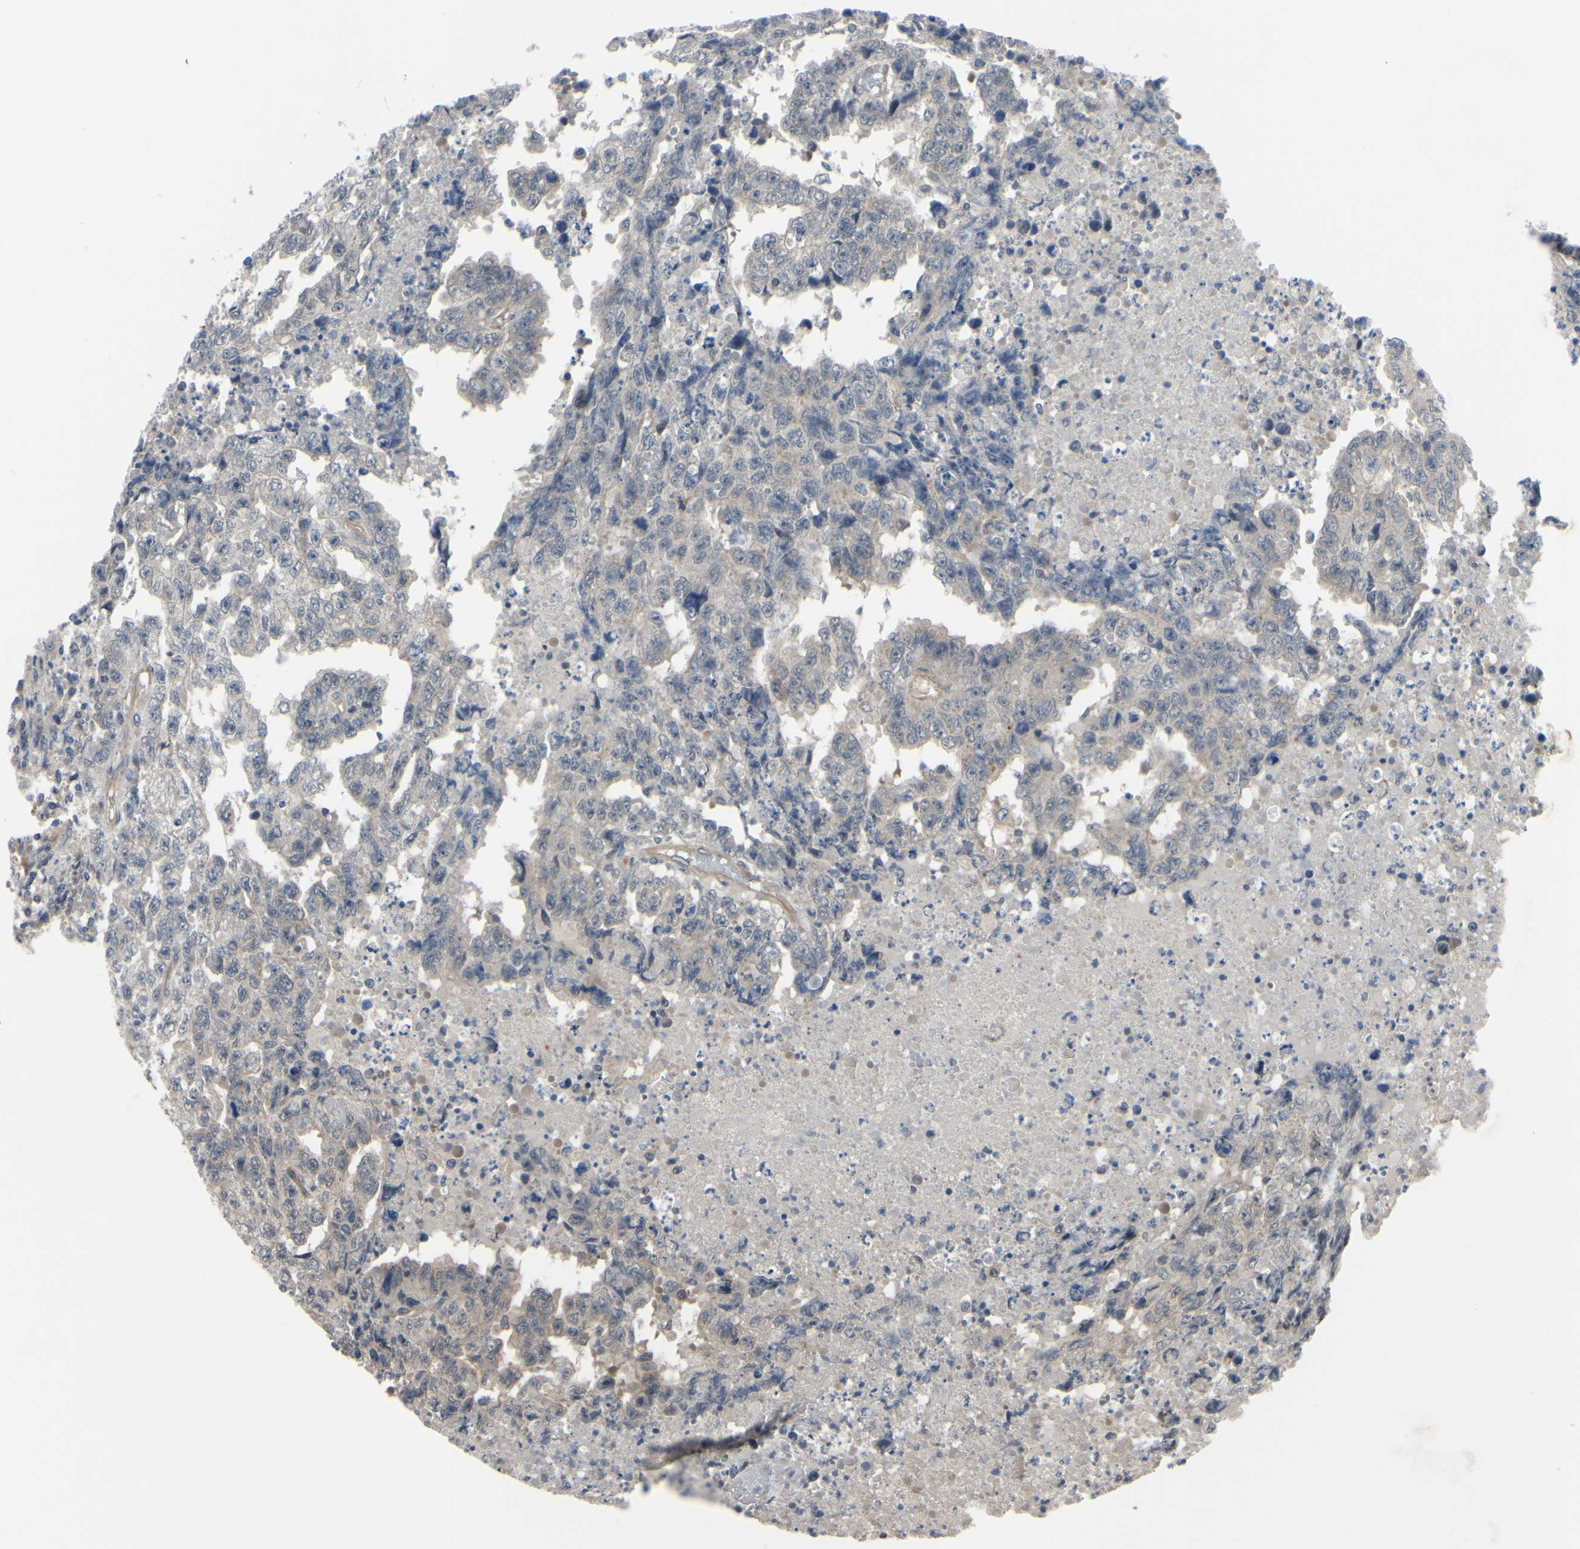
{"staining": {"intensity": "weak", "quantity": ">75%", "location": "cytoplasmic/membranous"}, "tissue": "testis cancer", "cell_type": "Tumor cells", "image_type": "cancer", "snomed": [{"axis": "morphology", "description": "Necrosis, NOS"}, {"axis": "morphology", "description": "Carcinoma, Embryonal, NOS"}, {"axis": "topography", "description": "Testis"}], "caption": "IHC (DAB (3,3'-diaminobenzidine)) staining of embryonal carcinoma (testis) demonstrates weak cytoplasmic/membranous protein positivity in approximately >75% of tumor cells.", "gene": "COMMD9", "patient": {"sex": "male", "age": 19}}